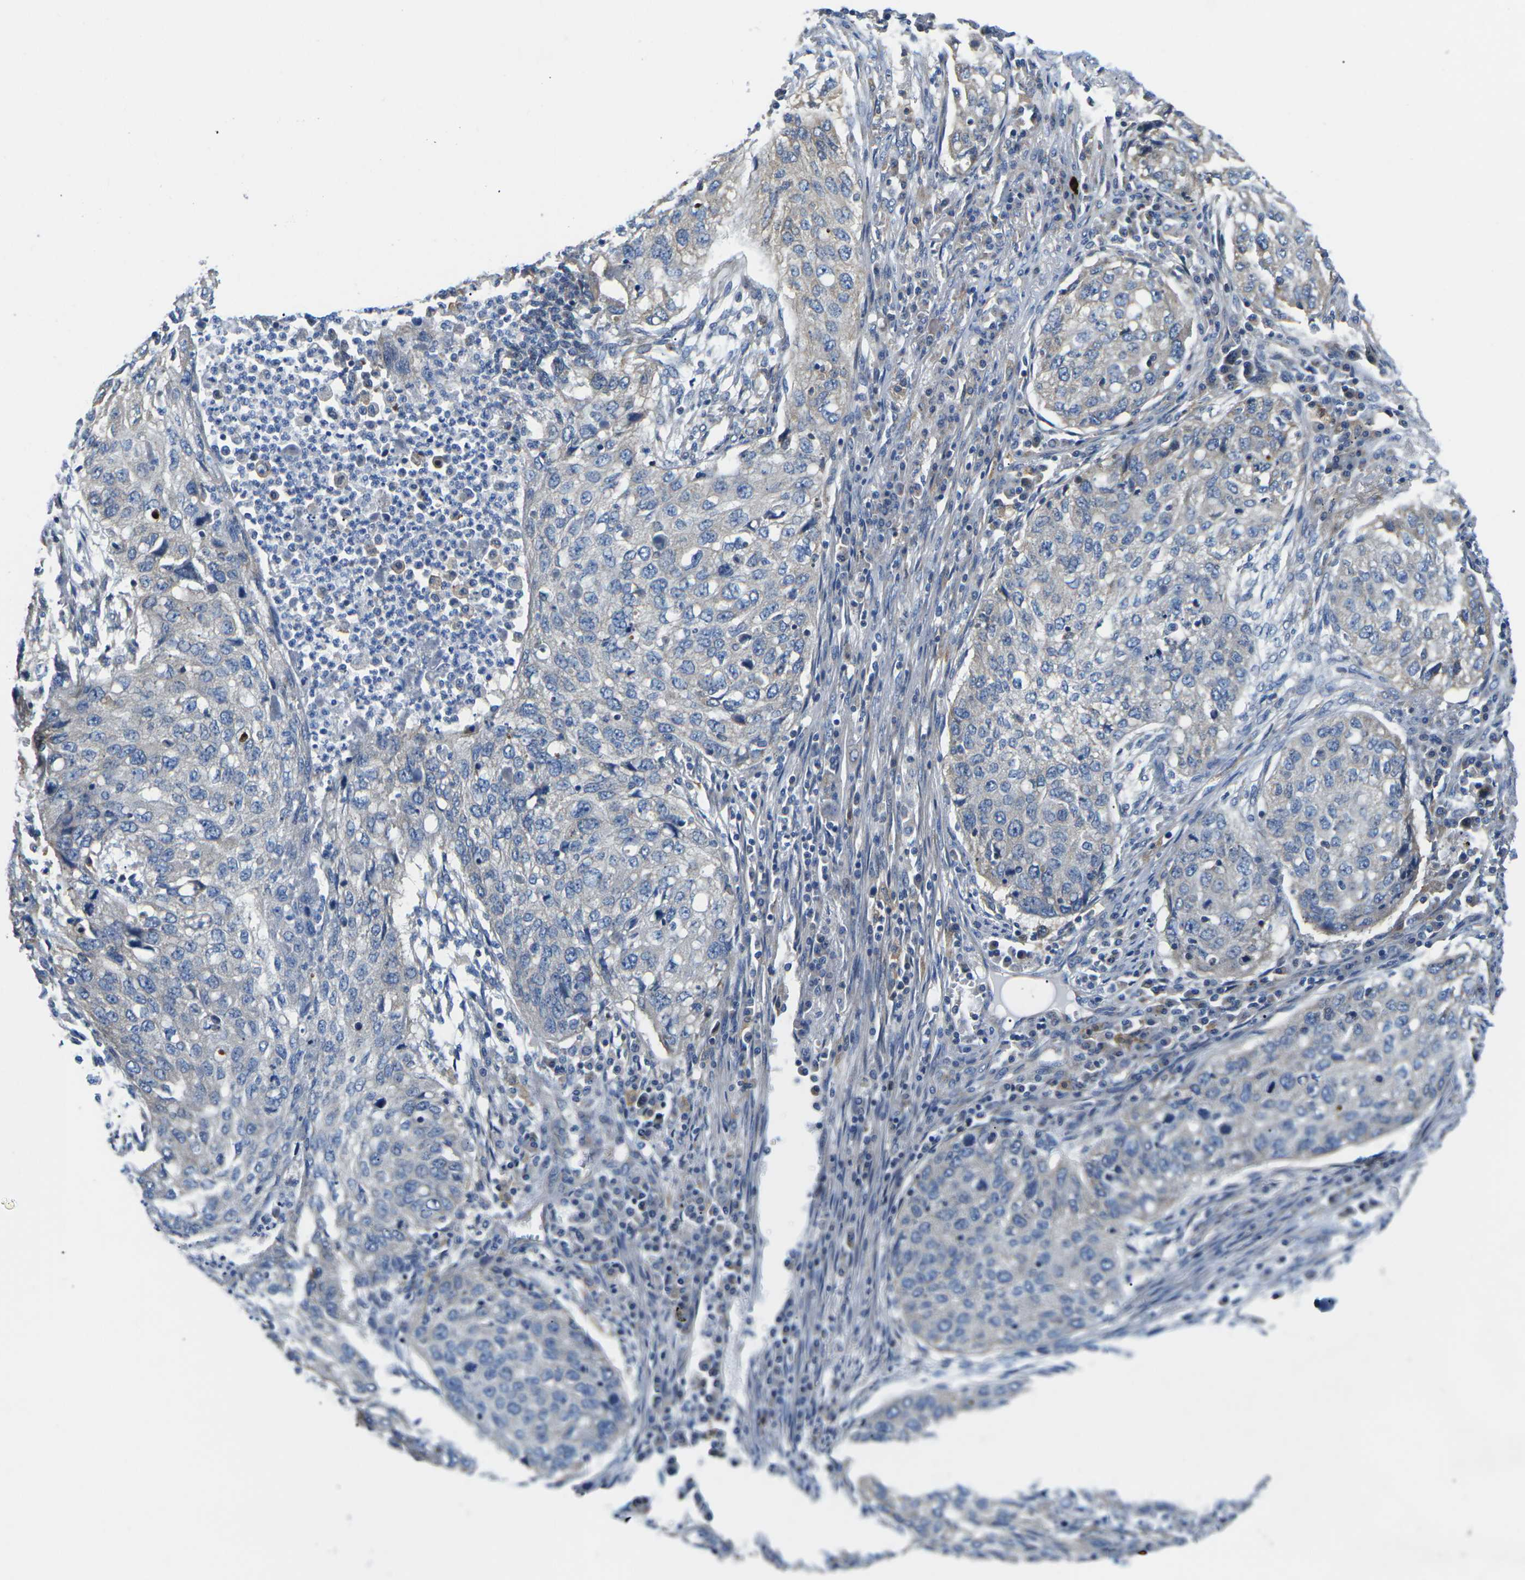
{"staining": {"intensity": "negative", "quantity": "none", "location": "none"}, "tissue": "lung cancer", "cell_type": "Tumor cells", "image_type": "cancer", "snomed": [{"axis": "morphology", "description": "Squamous cell carcinoma, NOS"}, {"axis": "topography", "description": "Lung"}], "caption": "Immunohistochemical staining of human lung cancer reveals no significant expression in tumor cells.", "gene": "TMEFF2", "patient": {"sex": "female", "age": 63}}